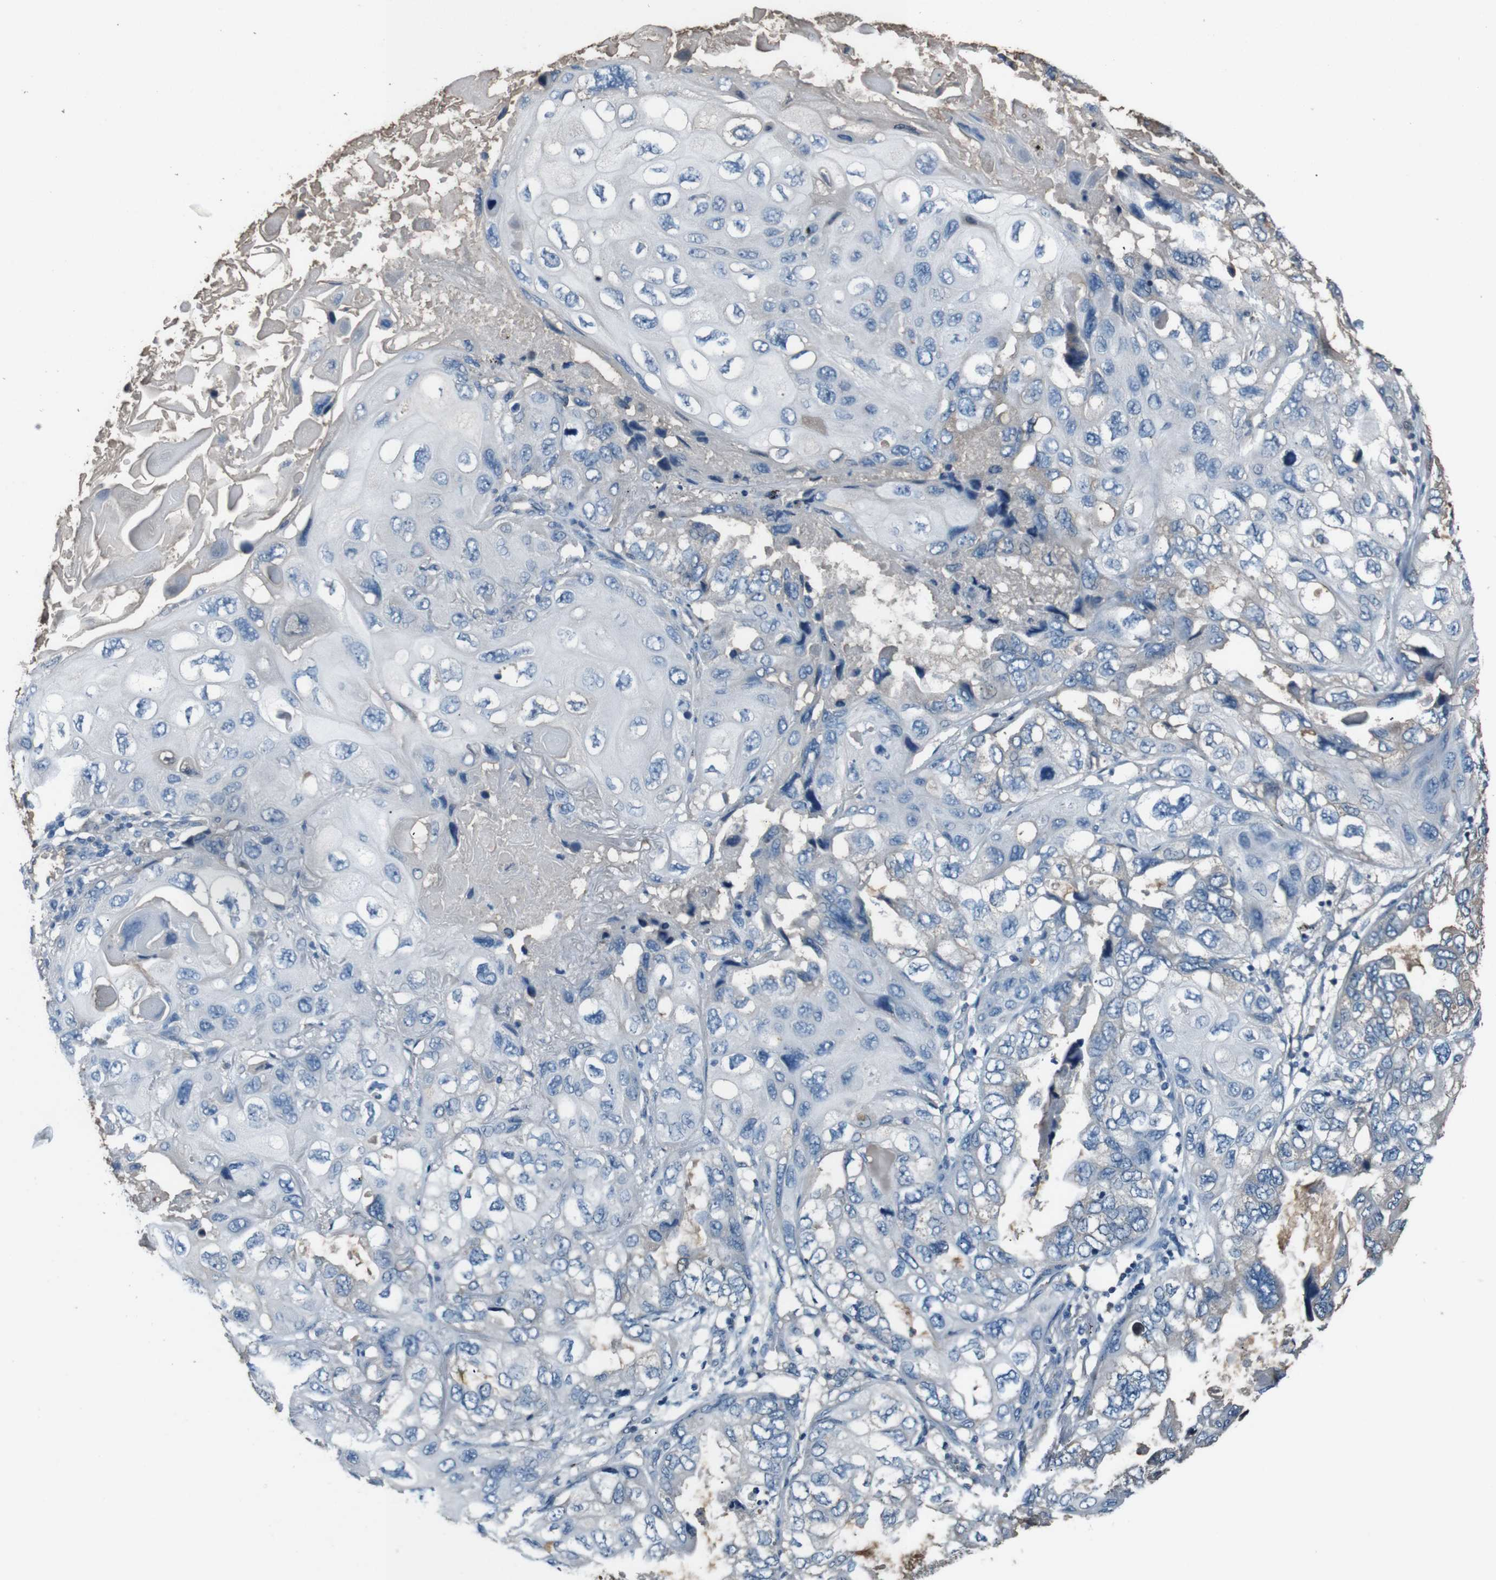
{"staining": {"intensity": "negative", "quantity": "none", "location": "none"}, "tissue": "lung cancer", "cell_type": "Tumor cells", "image_type": "cancer", "snomed": [{"axis": "morphology", "description": "Squamous cell carcinoma, NOS"}, {"axis": "topography", "description": "Lung"}], "caption": "Immunohistochemical staining of squamous cell carcinoma (lung) shows no significant positivity in tumor cells. Nuclei are stained in blue.", "gene": "LEP", "patient": {"sex": "female", "age": 73}}